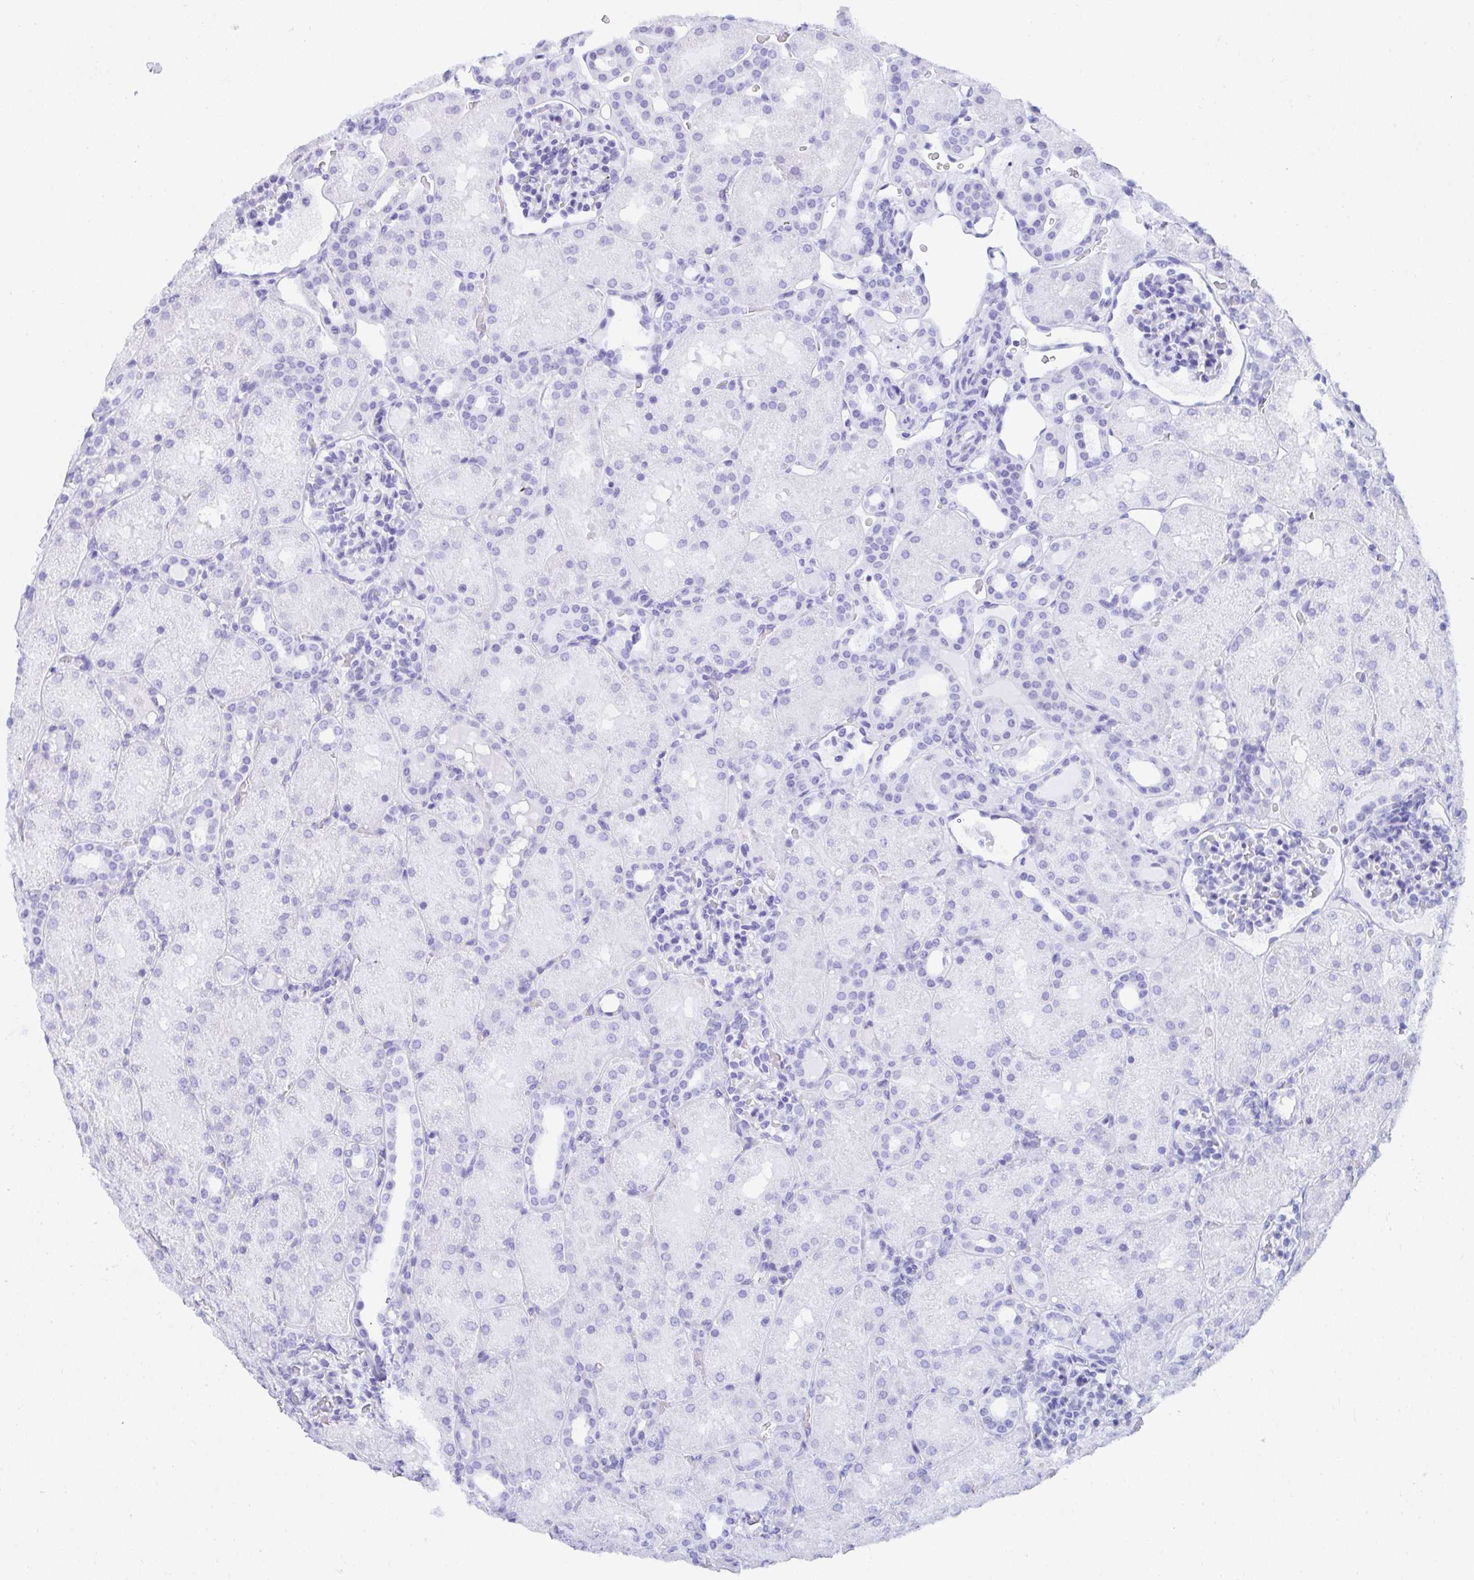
{"staining": {"intensity": "negative", "quantity": "none", "location": "none"}, "tissue": "kidney", "cell_type": "Cells in glomeruli", "image_type": "normal", "snomed": [{"axis": "morphology", "description": "Normal tissue, NOS"}, {"axis": "topography", "description": "Kidney"}], "caption": "Cells in glomeruli are negative for protein expression in normal human kidney. (DAB immunohistochemistry visualized using brightfield microscopy, high magnification).", "gene": "CD7", "patient": {"sex": "male", "age": 2}}